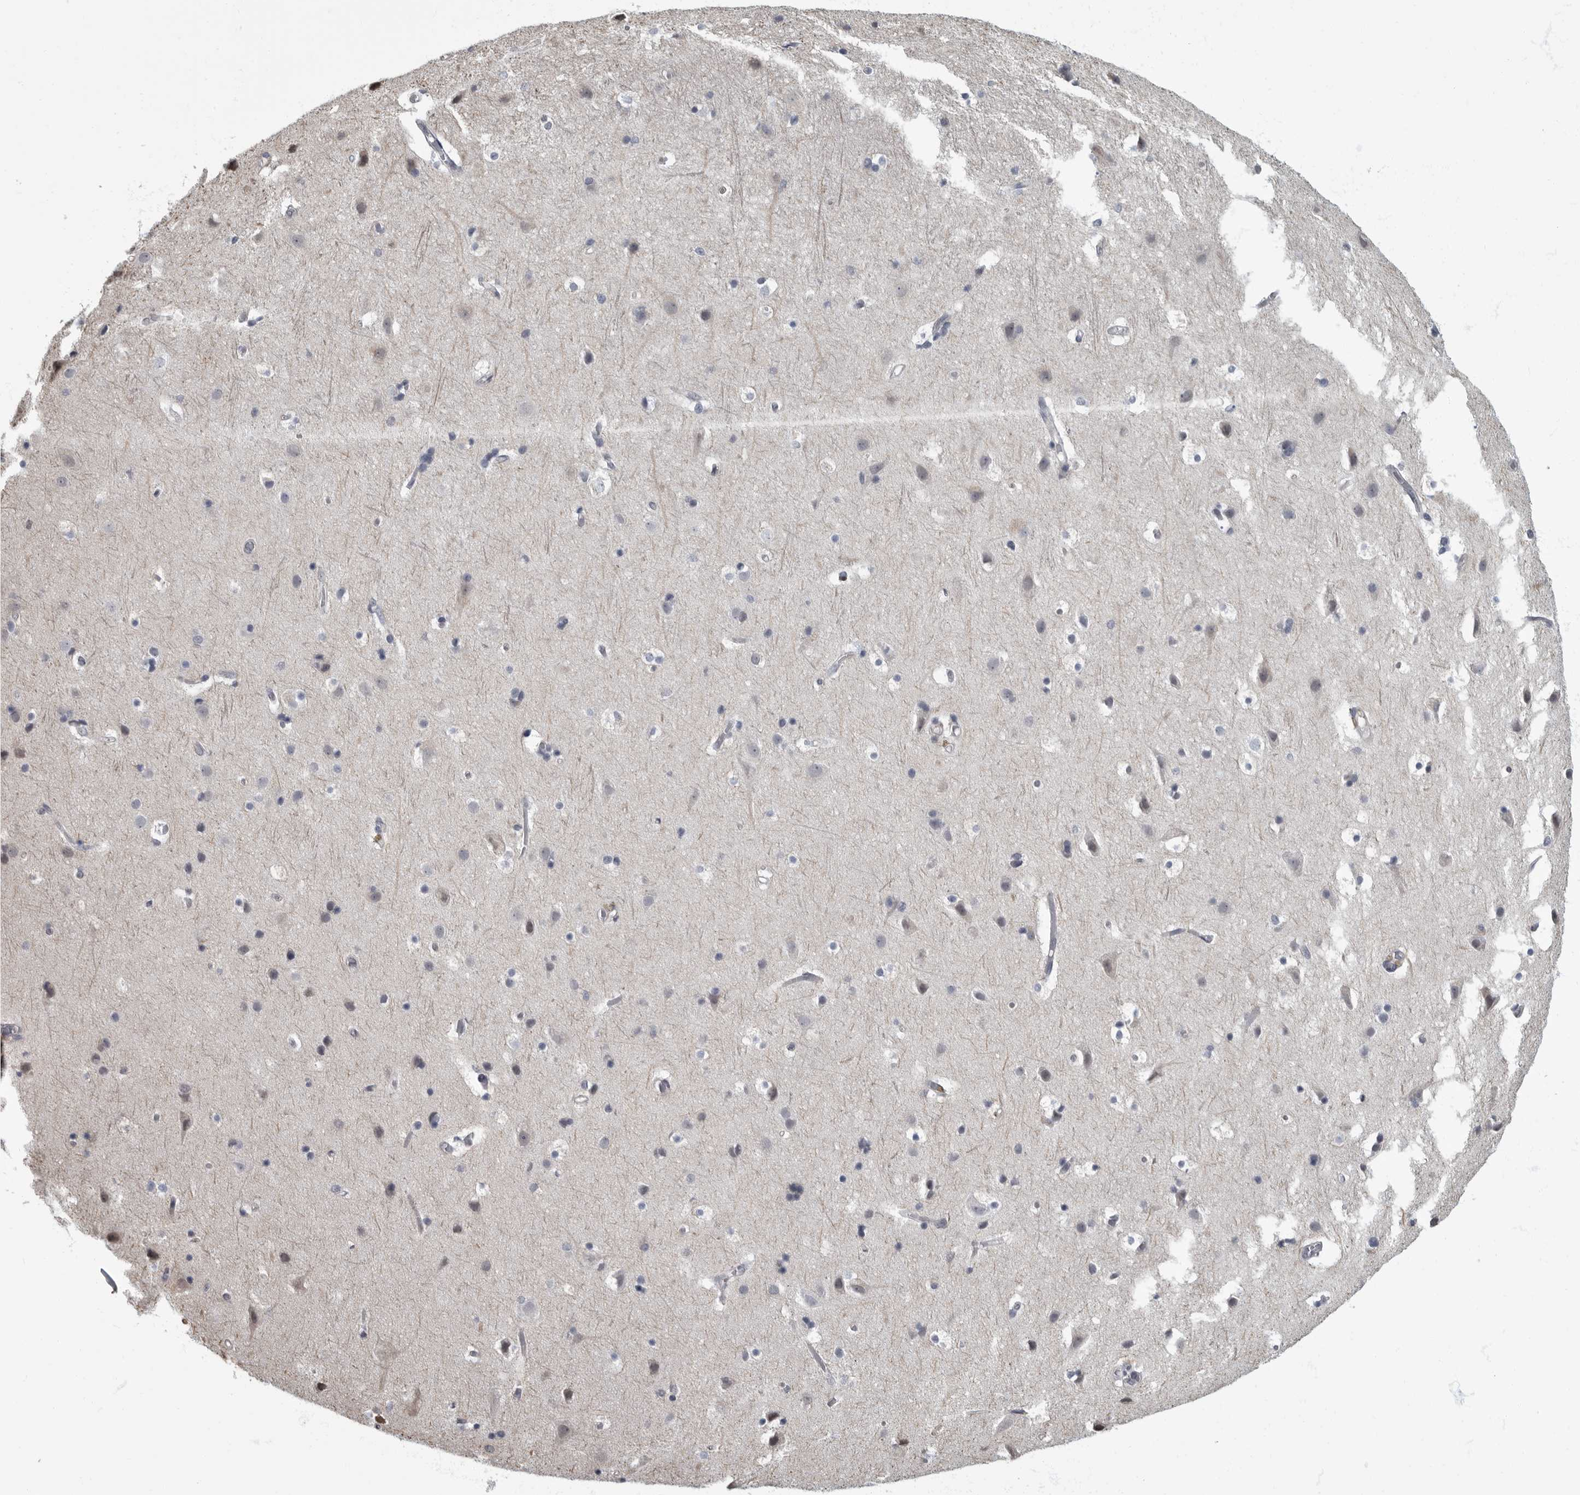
{"staining": {"intensity": "negative", "quantity": "none", "location": "none"}, "tissue": "cerebral cortex", "cell_type": "Endothelial cells", "image_type": "normal", "snomed": [{"axis": "morphology", "description": "Normal tissue, NOS"}, {"axis": "topography", "description": "Cerebral cortex"}], "caption": "Image shows no significant protein positivity in endothelial cells of unremarkable cerebral cortex.", "gene": "ARHGEF10", "patient": {"sex": "male", "age": 54}}